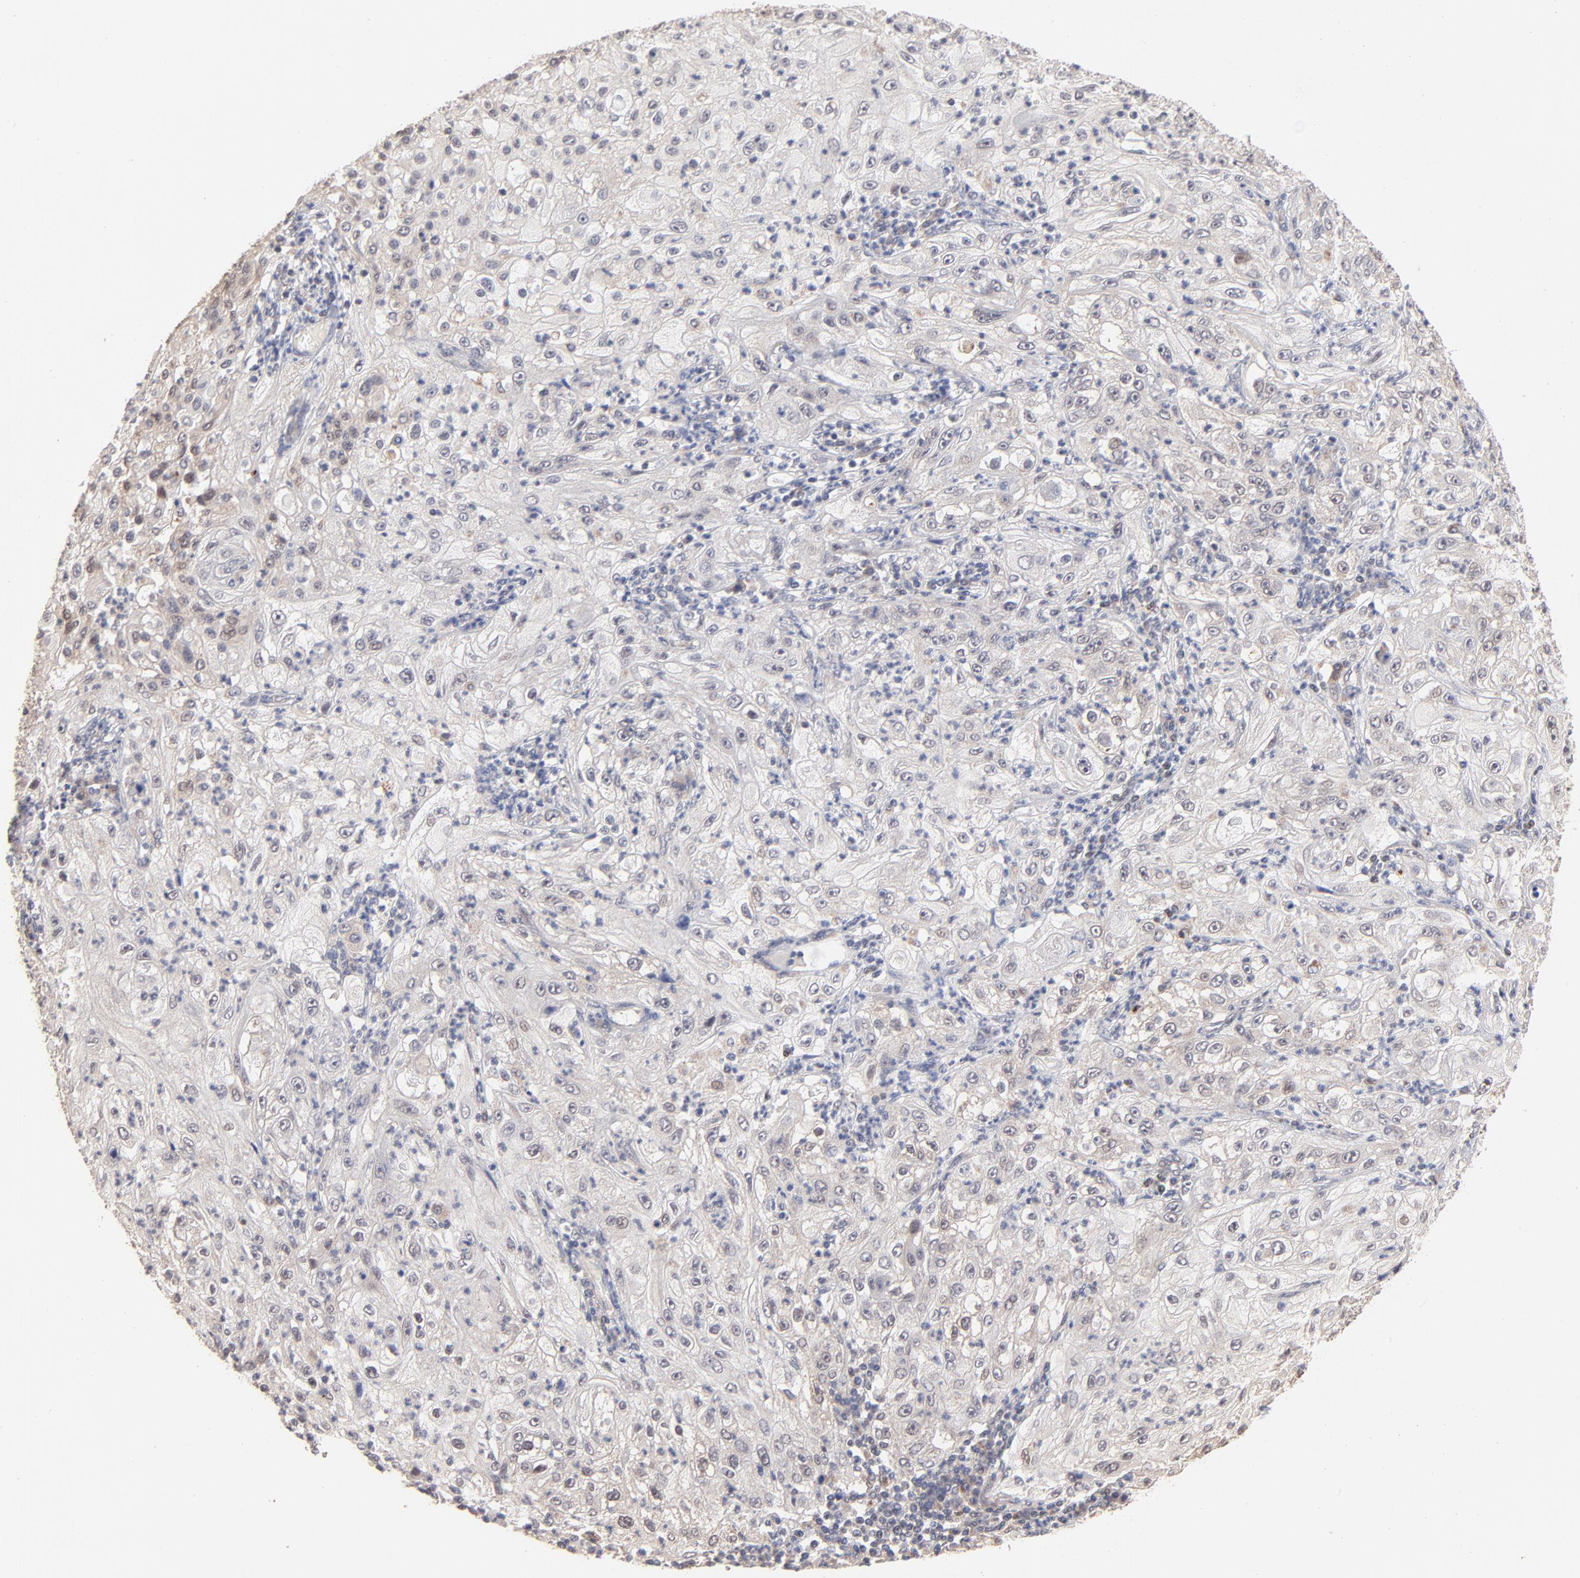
{"staining": {"intensity": "weak", "quantity": "<25%", "location": "cytoplasmic/membranous,nuclear"}, "tissue": "lung cancer", "cell_type": "Tumor cells", "image_type": "cancer", "snomed": [{"axis": "morphology", "description": "Inflammation, NOS"}, {"axis": "morphology", "description": "Squamous cell carcinoma, NOS"}, {"axis": "topography", "description": "Lymph node"}, {"axis": "topography", "description": "Soft tissue"}, {"axis": "topography", "description": "Lung"}], "caption": "IHC photomicrograph of human lung squamous cell carcinoma stained for a protein (brown), which shows no expression in tumor cells.", "gene": "MSL2", "patient": {"sex": "male", "age": 66}}